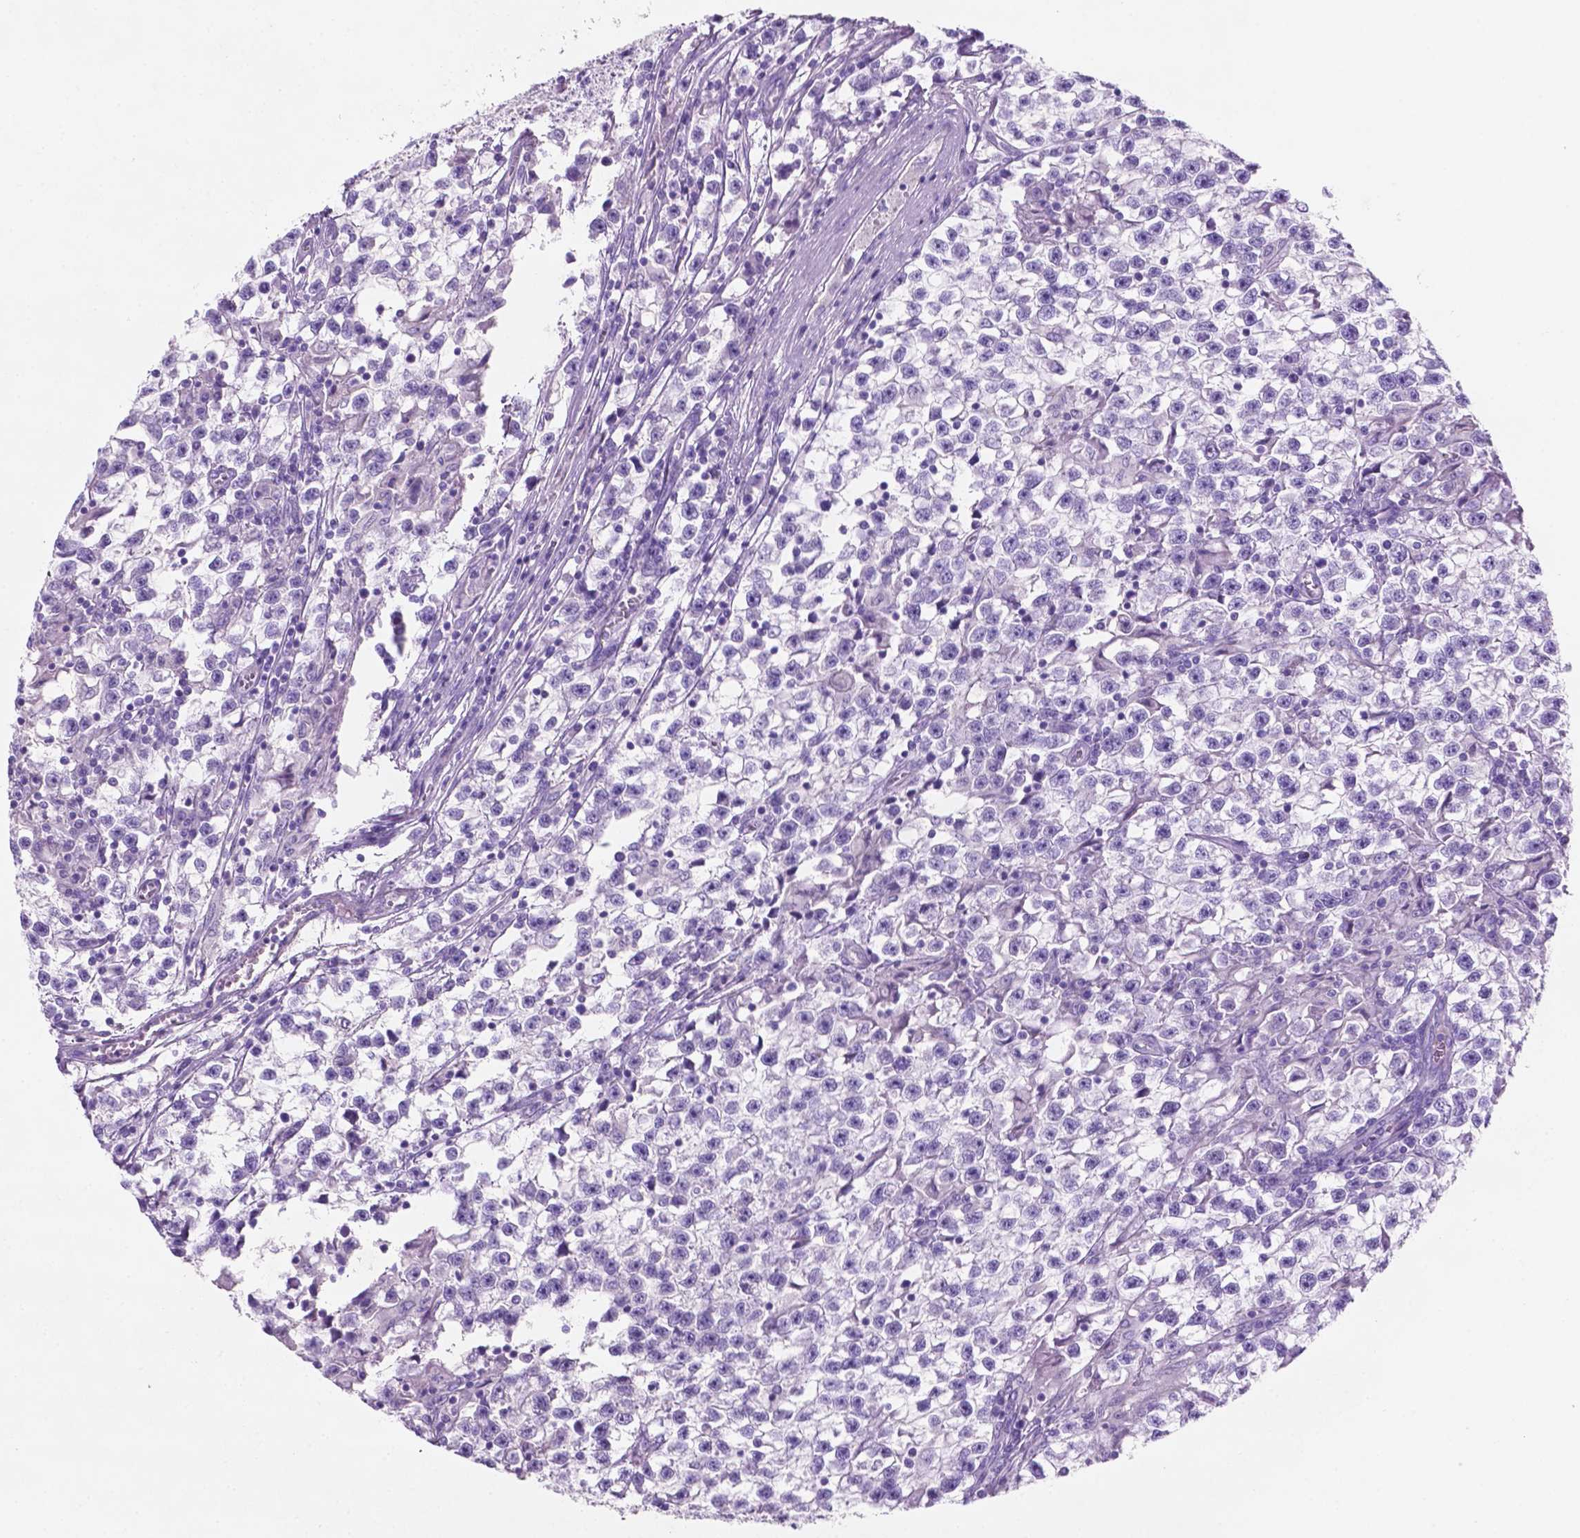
{"staining": {"intensity": "negative", "quantity": "none", "location": "none"}, "tissue": "testis cancer", "cell_type": "Tumor cells", "image_type": "cancer", "snomed": [{"axis": "morphology", "description": "Seminoma, NOS"}, {"axis": "topography", "description": "Testis"}], "caption": "An image of seminoma (testis) stained for a protein exhibits no brown staining in tumor cells.", "gene": "POU4F1", "patient": {"sex": "male", "age": 31}}